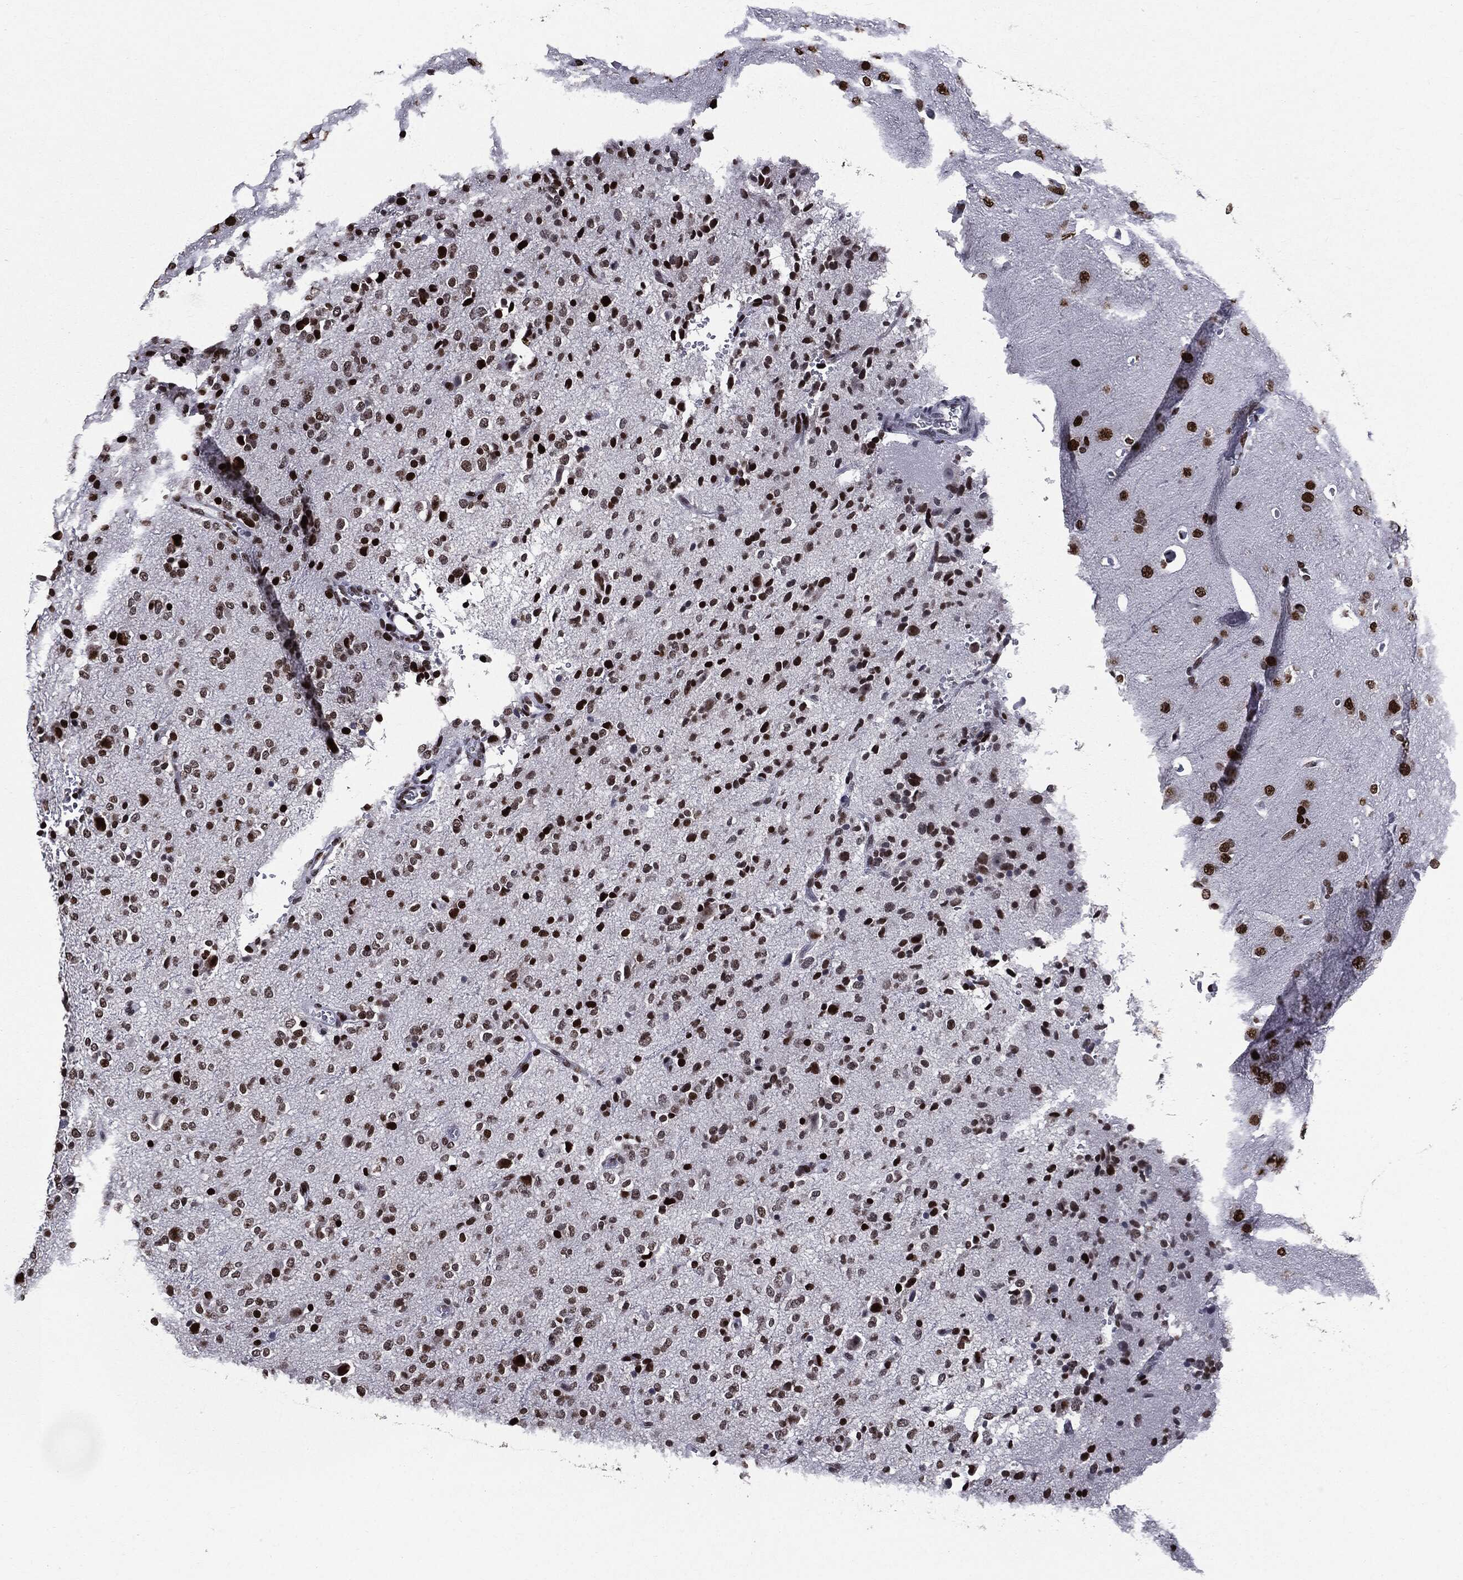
{"staining": {"intensity": "strong", "quantity": ">75%", "location": "nuclear"}, "tissue": "glioma", "cell_type": "Tumor cells", "image_type": "cancer", "snomed": [{"axis": "morphology", "description": "Glioma, malignant, Low grade"}, {"axis": "topography", "description": "Brain"}], "caption": "About >75% of tumor cells in malignant low-grade glioma show strong nuclear protein expression as visualized by brown immunohistochemical staining.", "gene": "ZFP91", "patient": {"sex": "male", "age": 41}}